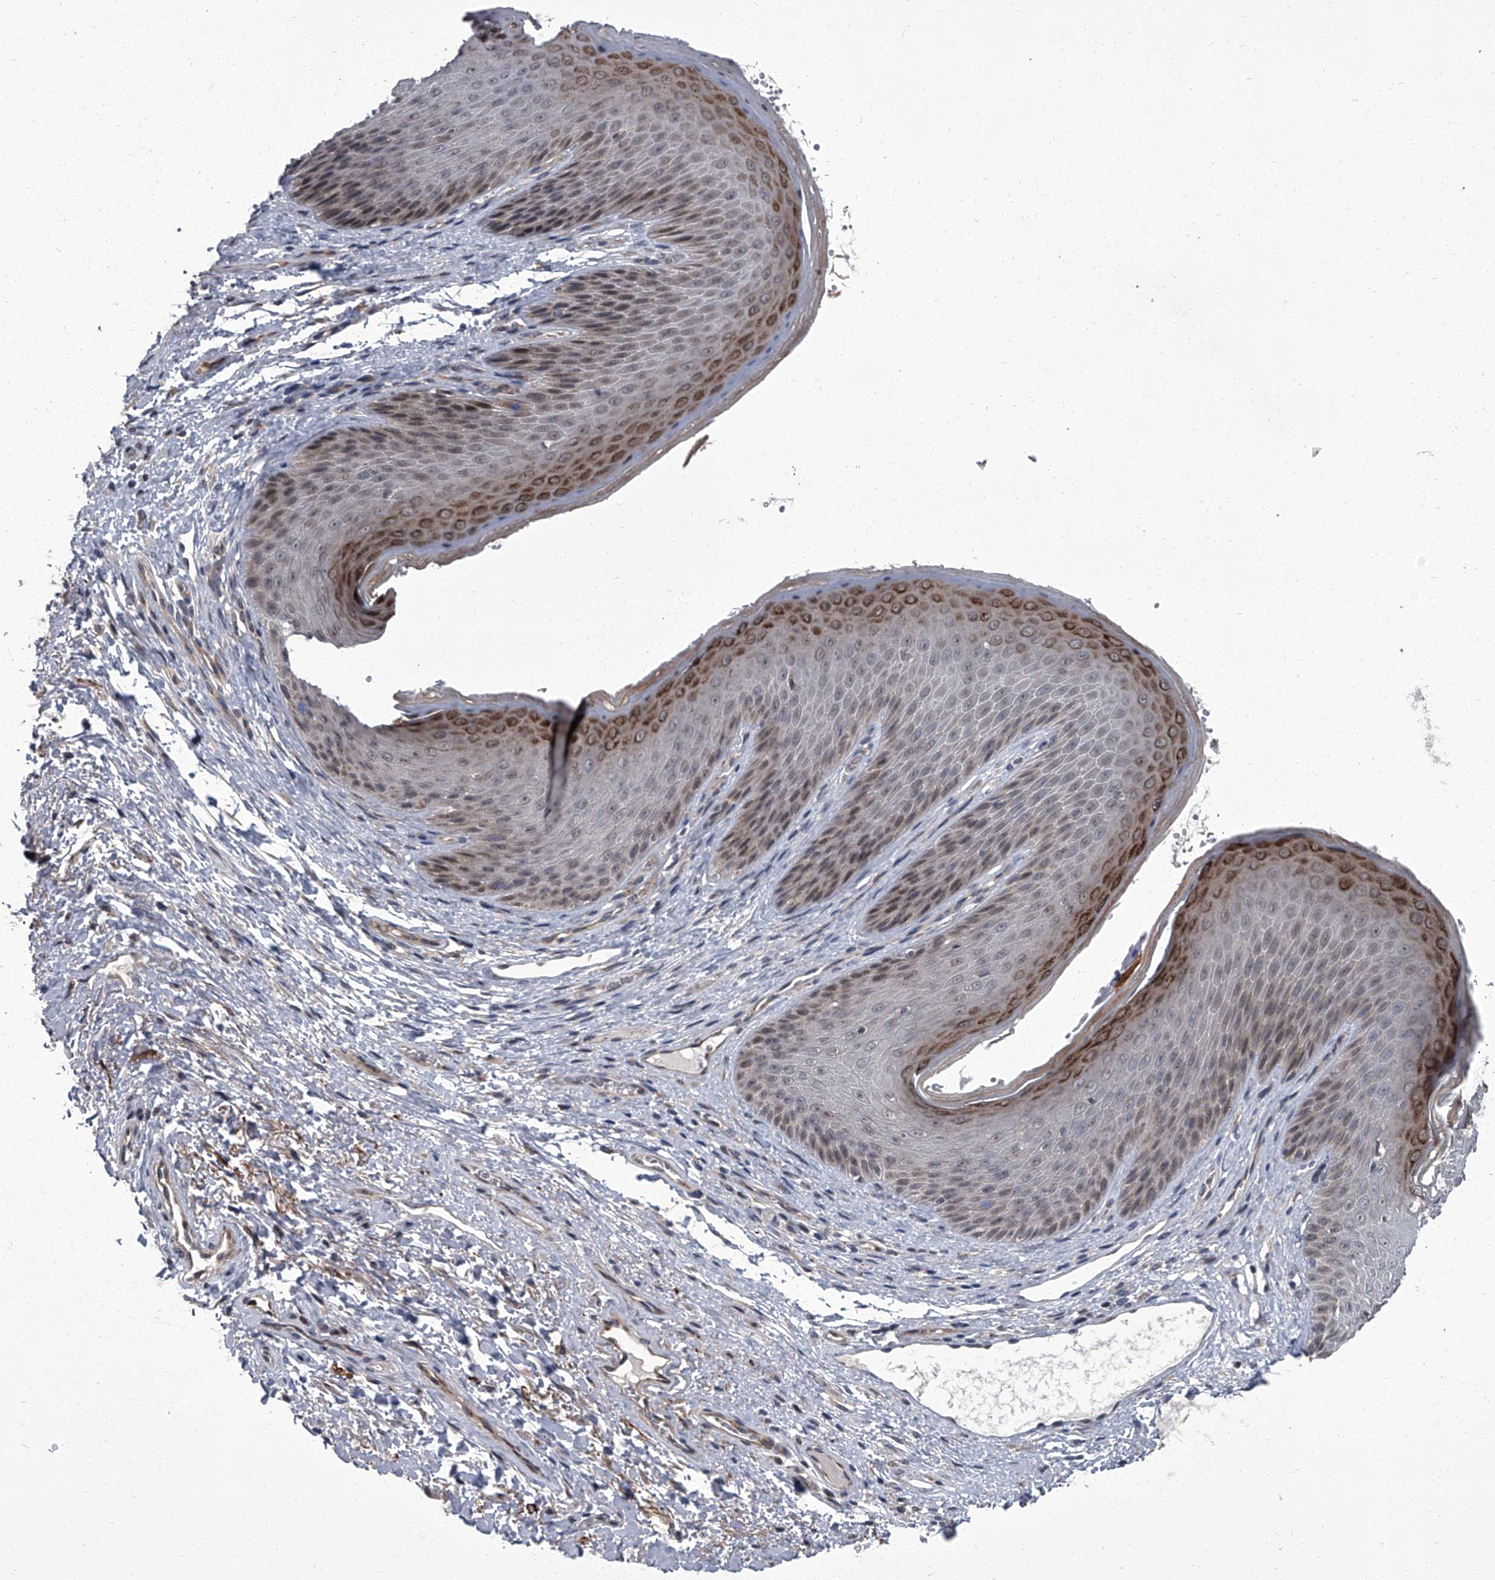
{"staining": {"intensity": "moderate", "quantity": "25%-75%", "location": "cytoplasmic/membranous,nuclear"}, "tissue": "skin", "cell_type": "Epidermal cells", "image_type": "normal", "snomed": [{"axis": "morphology", "description": "Normal tissue, NOS"}, {"axis": "topography", "description": "Anal"}], "caption": "The histopathology image displays staining of benign skin, revealing moderate cytoplasmic/membranous,nuclear protein staining (brown color) within epidermal cells.", "gene": "ZNF274", "patient": {"sex": "male", "age": 74}}